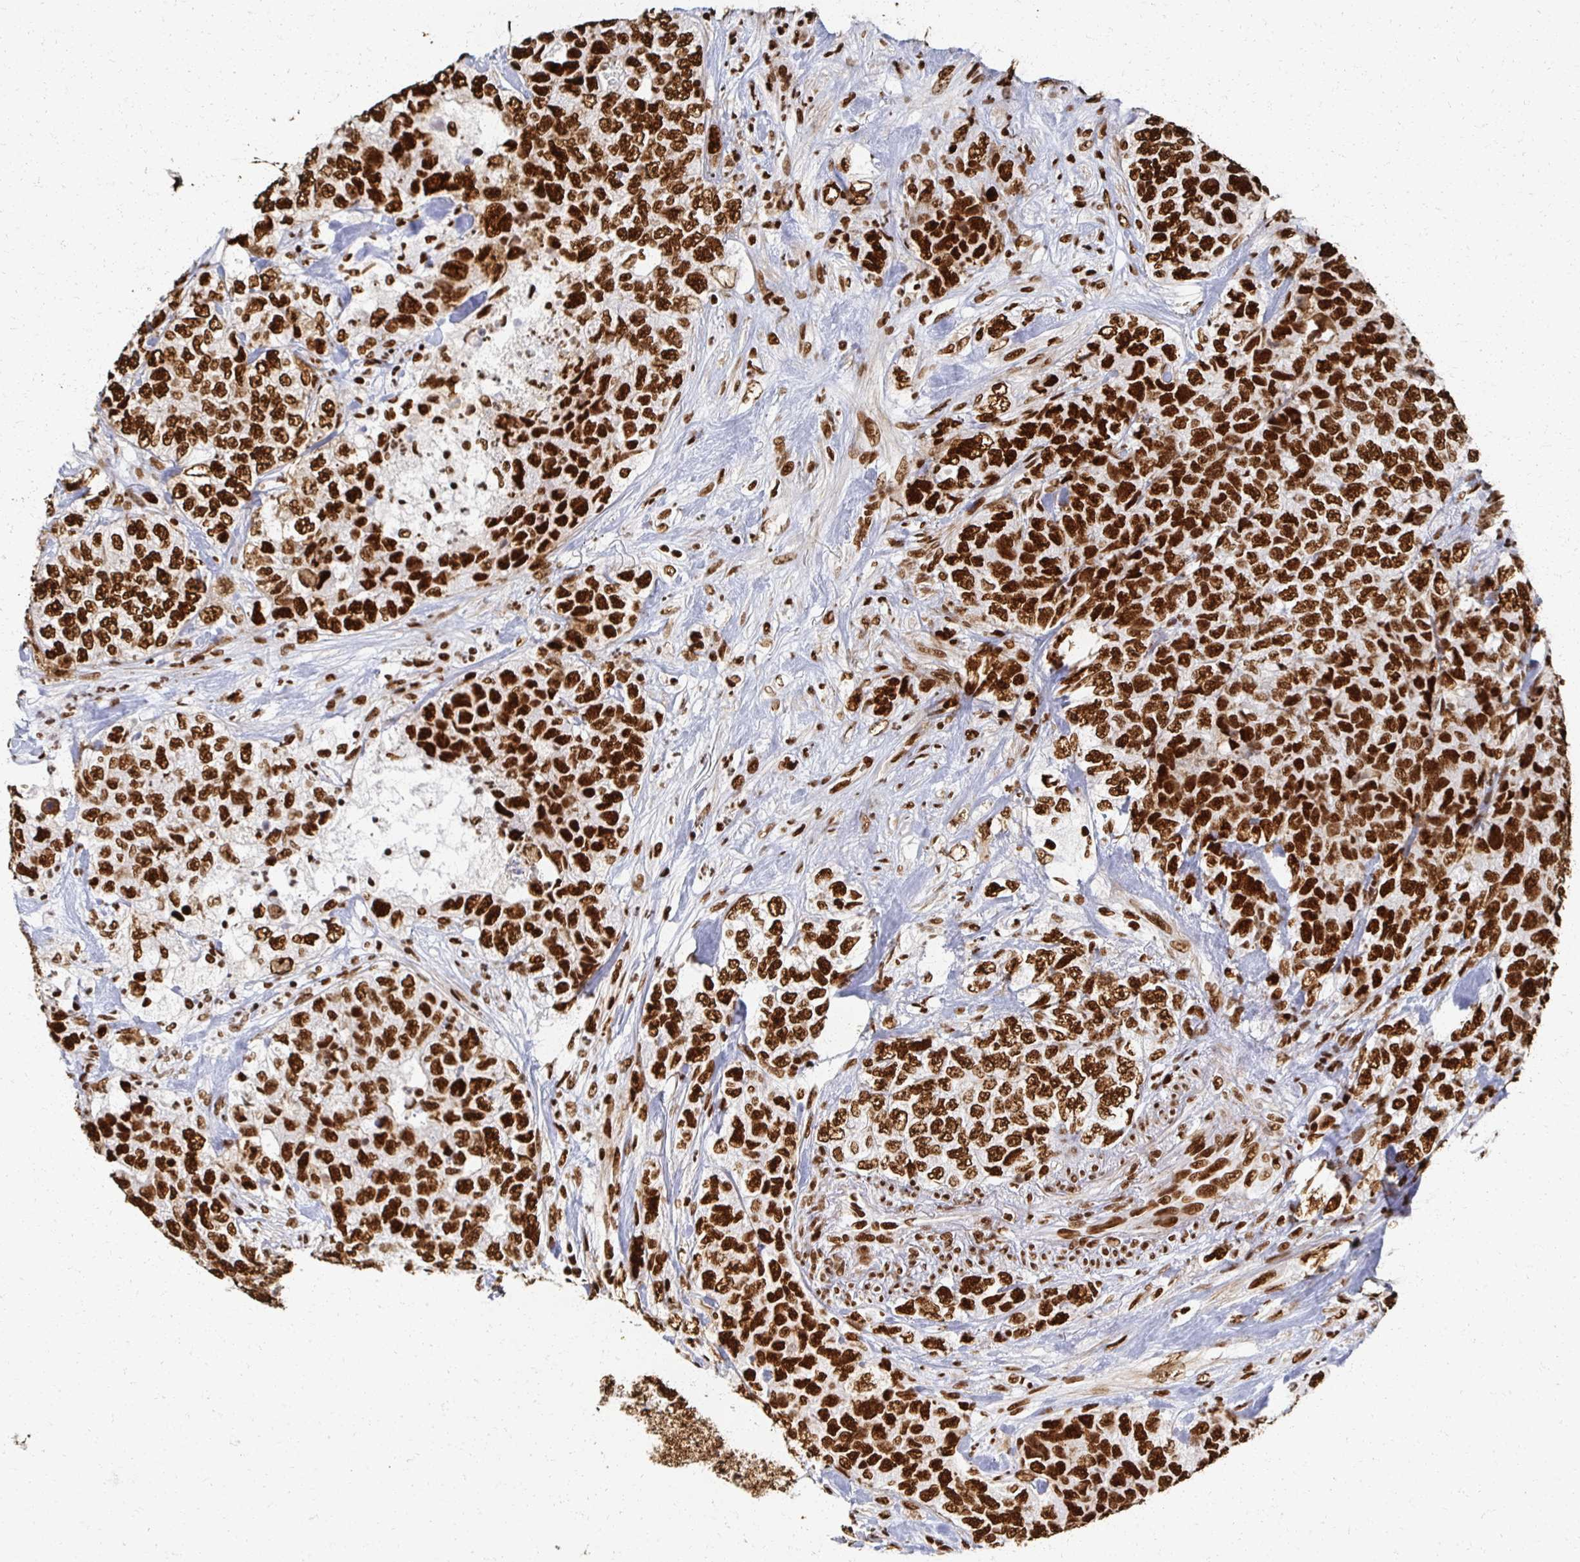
{"staining": {"intensity": "strong", "quantity": ">75%", "location": "nuclear"}, "tissue": "urothelial cancer", "cell_type": "Tumor cells", "image_type": "cancer", "snomed": [{"axis": "morphology", "description": "Urothelial carcinoma, High grade"}, {"axis": "topography", "description": "Urinary bladder"}], "caption": "This image shows urothelial cancer stained with immunohistochemistry (IHC) to label a protein in brown. The nuclear of tumor cells show strong positivity for the protein. Nuclei are counter-stained blue.", "gene": "RBBP7", "patient": {"sex": "female", "age": 78}}